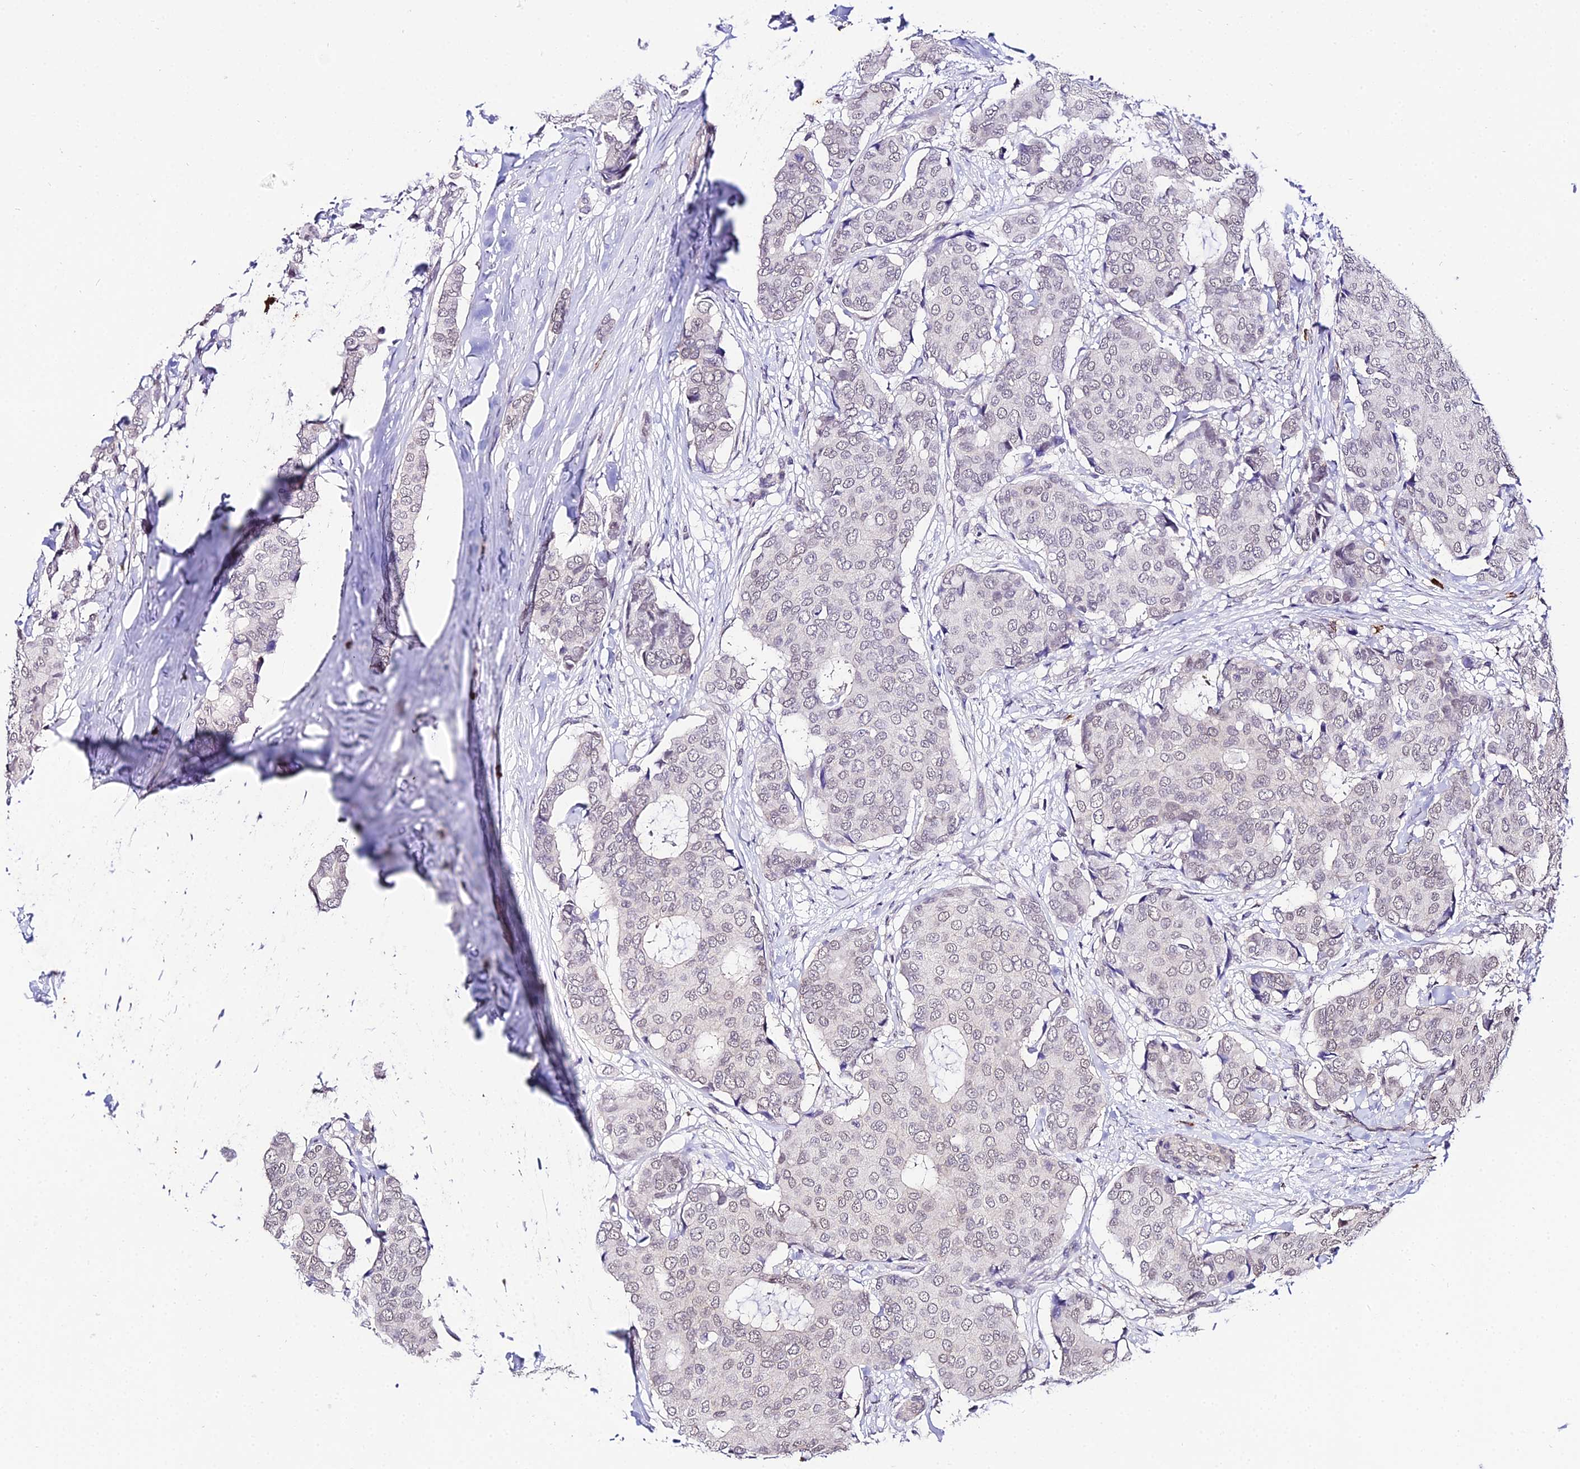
{"staining": {"intensity": "negative", "quantity": "none", "location": "none"}, "tissue": "breast cancer", "cell_type": "Tumor cells", "image_type": "cancer", "snomed": [{"axis": "morphology", "description": "Duct carcinoma"}, {"axis": "topography", "description": "Breast"}], "caption": "DAB immunohistochemical staining of human breast cancer (invasive ductal carcinoma) exhibits no significant staining in tumor cells.", "gene": "POLR2I", "patient": {"sex": "female", "age": 75}}